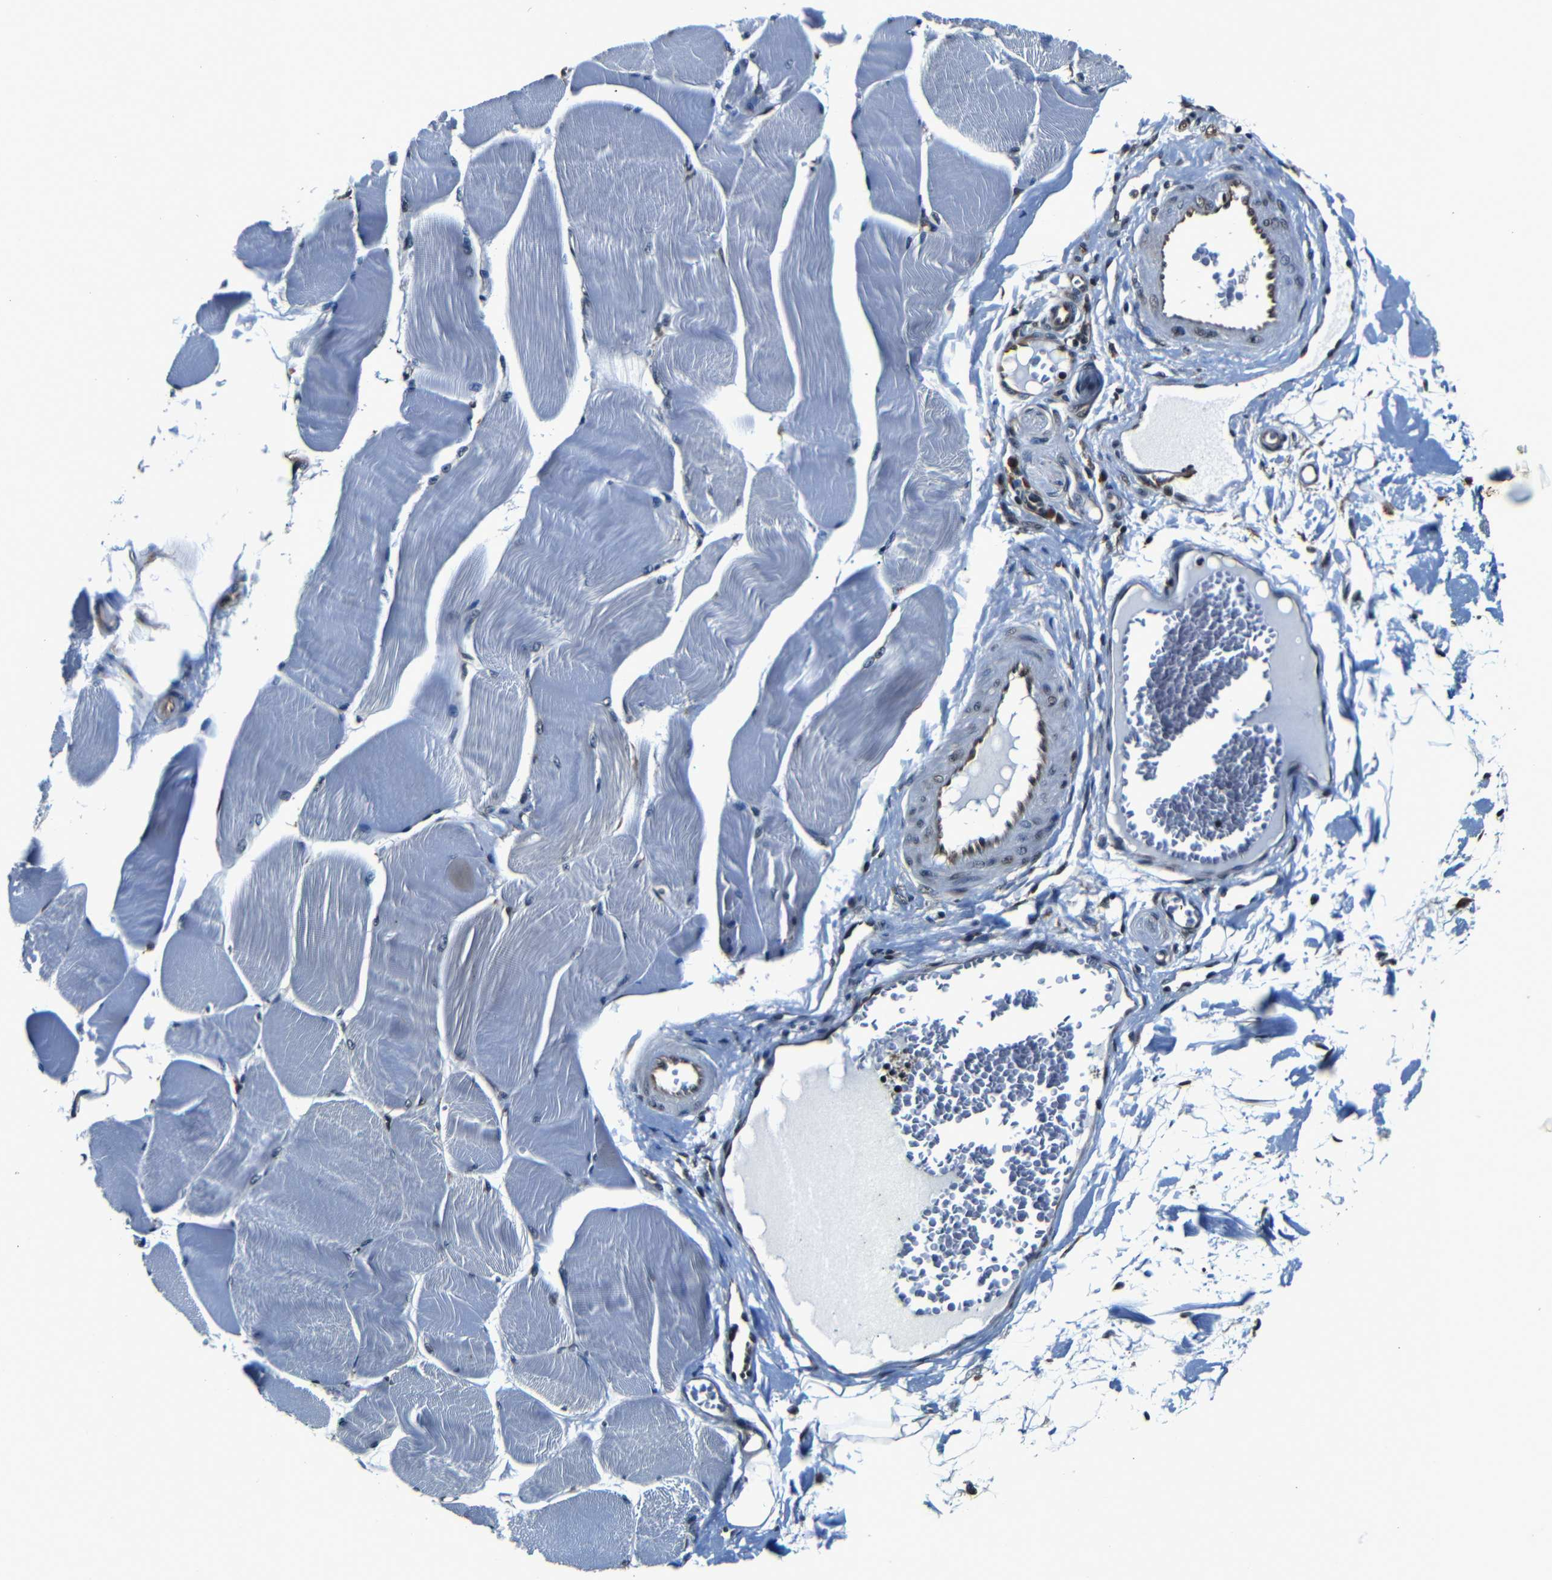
{"staining": {"intensity": "weak", "quantity": "<25%", "location": "nuclear"}, "tissue": "skeletal muscle", "cell_type": "Myocytes", "image_type": "normal", "snomed": [{"axis": "morphology", "description": "Normal tissue, NOS"}, {"axis": "morphology", "description": "Squamous cell carcinoma, NOS"}, {"axis": "topography", "description": "Skeletal muscle"}], "caption": "High magnification brightfield microscopy of unremarkable skeletal muscle stained with DAB (brown) and counterstained with hematoxylin (blue): myocytes show no significant positivity. The staining was performed using DAB to visualize the protein expression in brown, while the nuclei were stained in blue with hematoxylin (Magnification: 20x).", "gene": "NCBP3", "patient": {"sex": "male", "age": 51}}